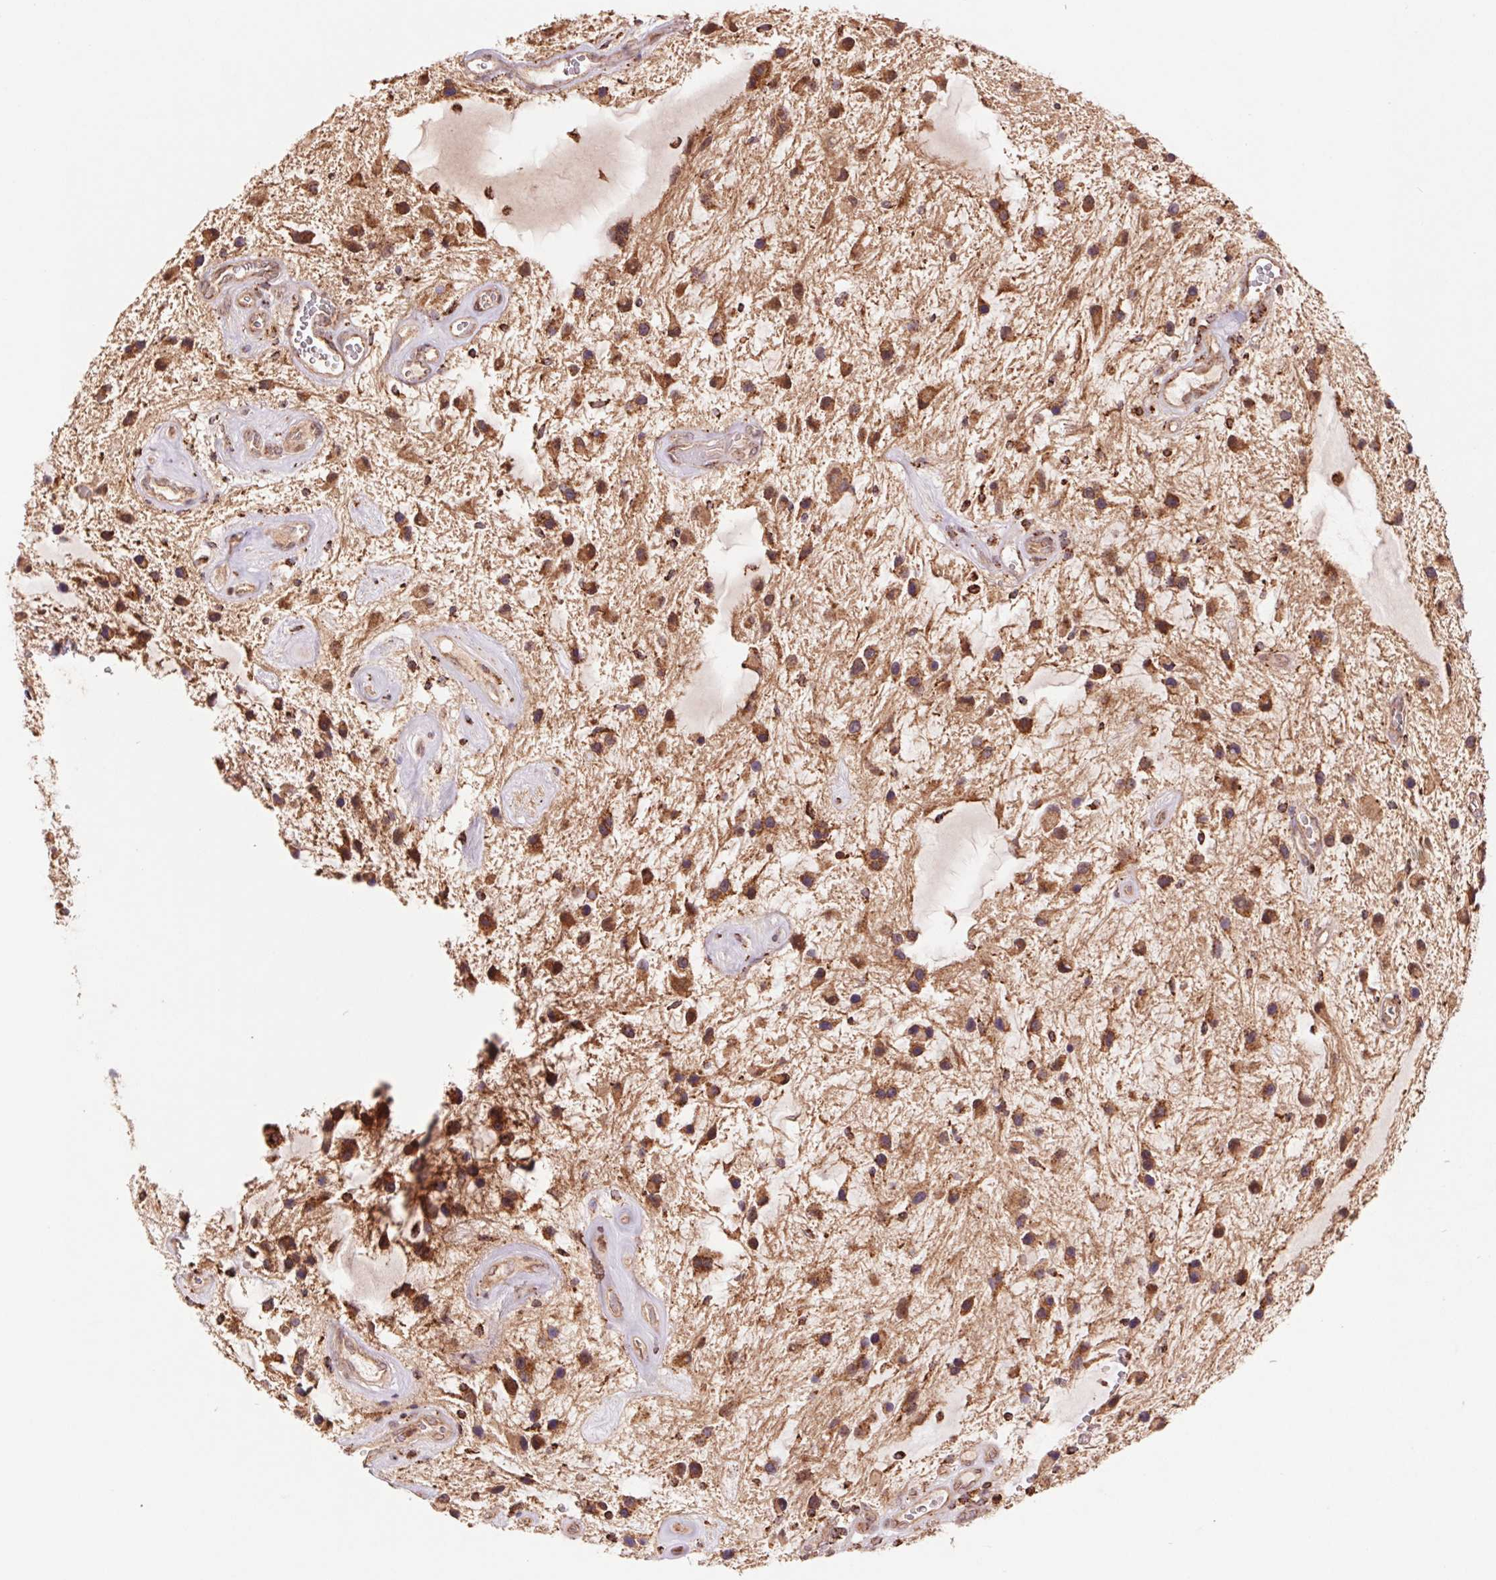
{"staining": {"intensity": "moderate", "quantity": "25%-75%", "location": "cytoplasmic/membranous"}, "tissue": "glioma", "cell_type": "Tumor cells", "image_type": "cancer", "snomed": [{"axis": "morphology", "description": "Glioma, malignant, Low grade"}, {"axis": "topography", "description": "Cerebellum"}], "caption": "Immunohistochemistry photomicrograph of malignant low-grade glioma stained for a protein (brown), which demonstrates medium levels of moderate cytoplasmic/membranous expression in about 25%-75% of tumor cells.", "gene": "URM1", "patient": {"sex": "female", "age": 14}}